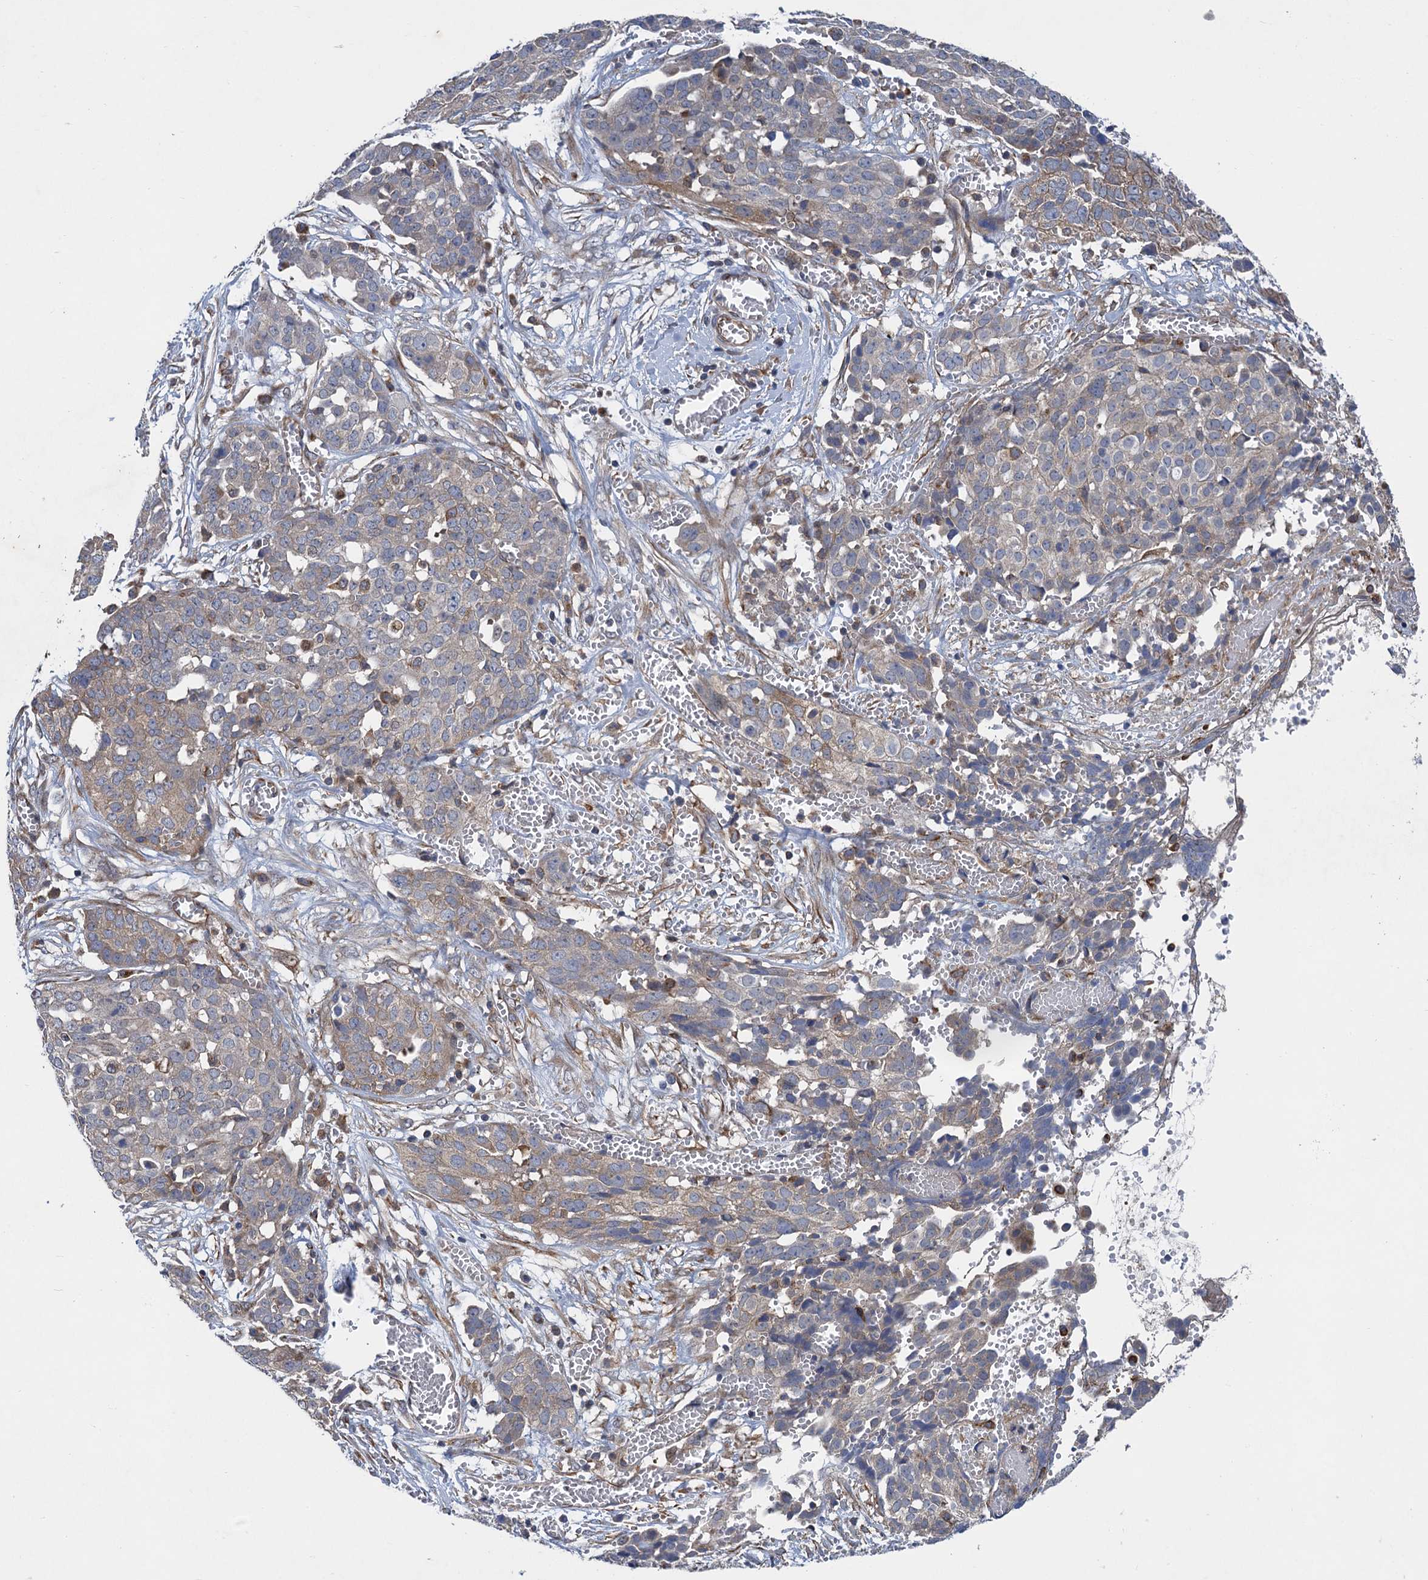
{"staining": {"intensity": "weak", "quantity": "<25%", "location": "cytoplasmic/membranous"}, "tissue": "ovarian cancer", "cell_type": "Tumor cells", "image_type": "cancer", "snomed": [{"axis": "morphology", "description": "Cystadenocarcinoma, serous, NOS"}, {"axis": "topography", "description": "Soft tissue"}, {"axis": "topography", "description": "Ovary"}], "caption": "Immunohistochemical staining of ovarian cancer exhibits no significant positivity in tumor cells.", "gene": "PJA2", "patient": {"sex": "female", "age": 57}}